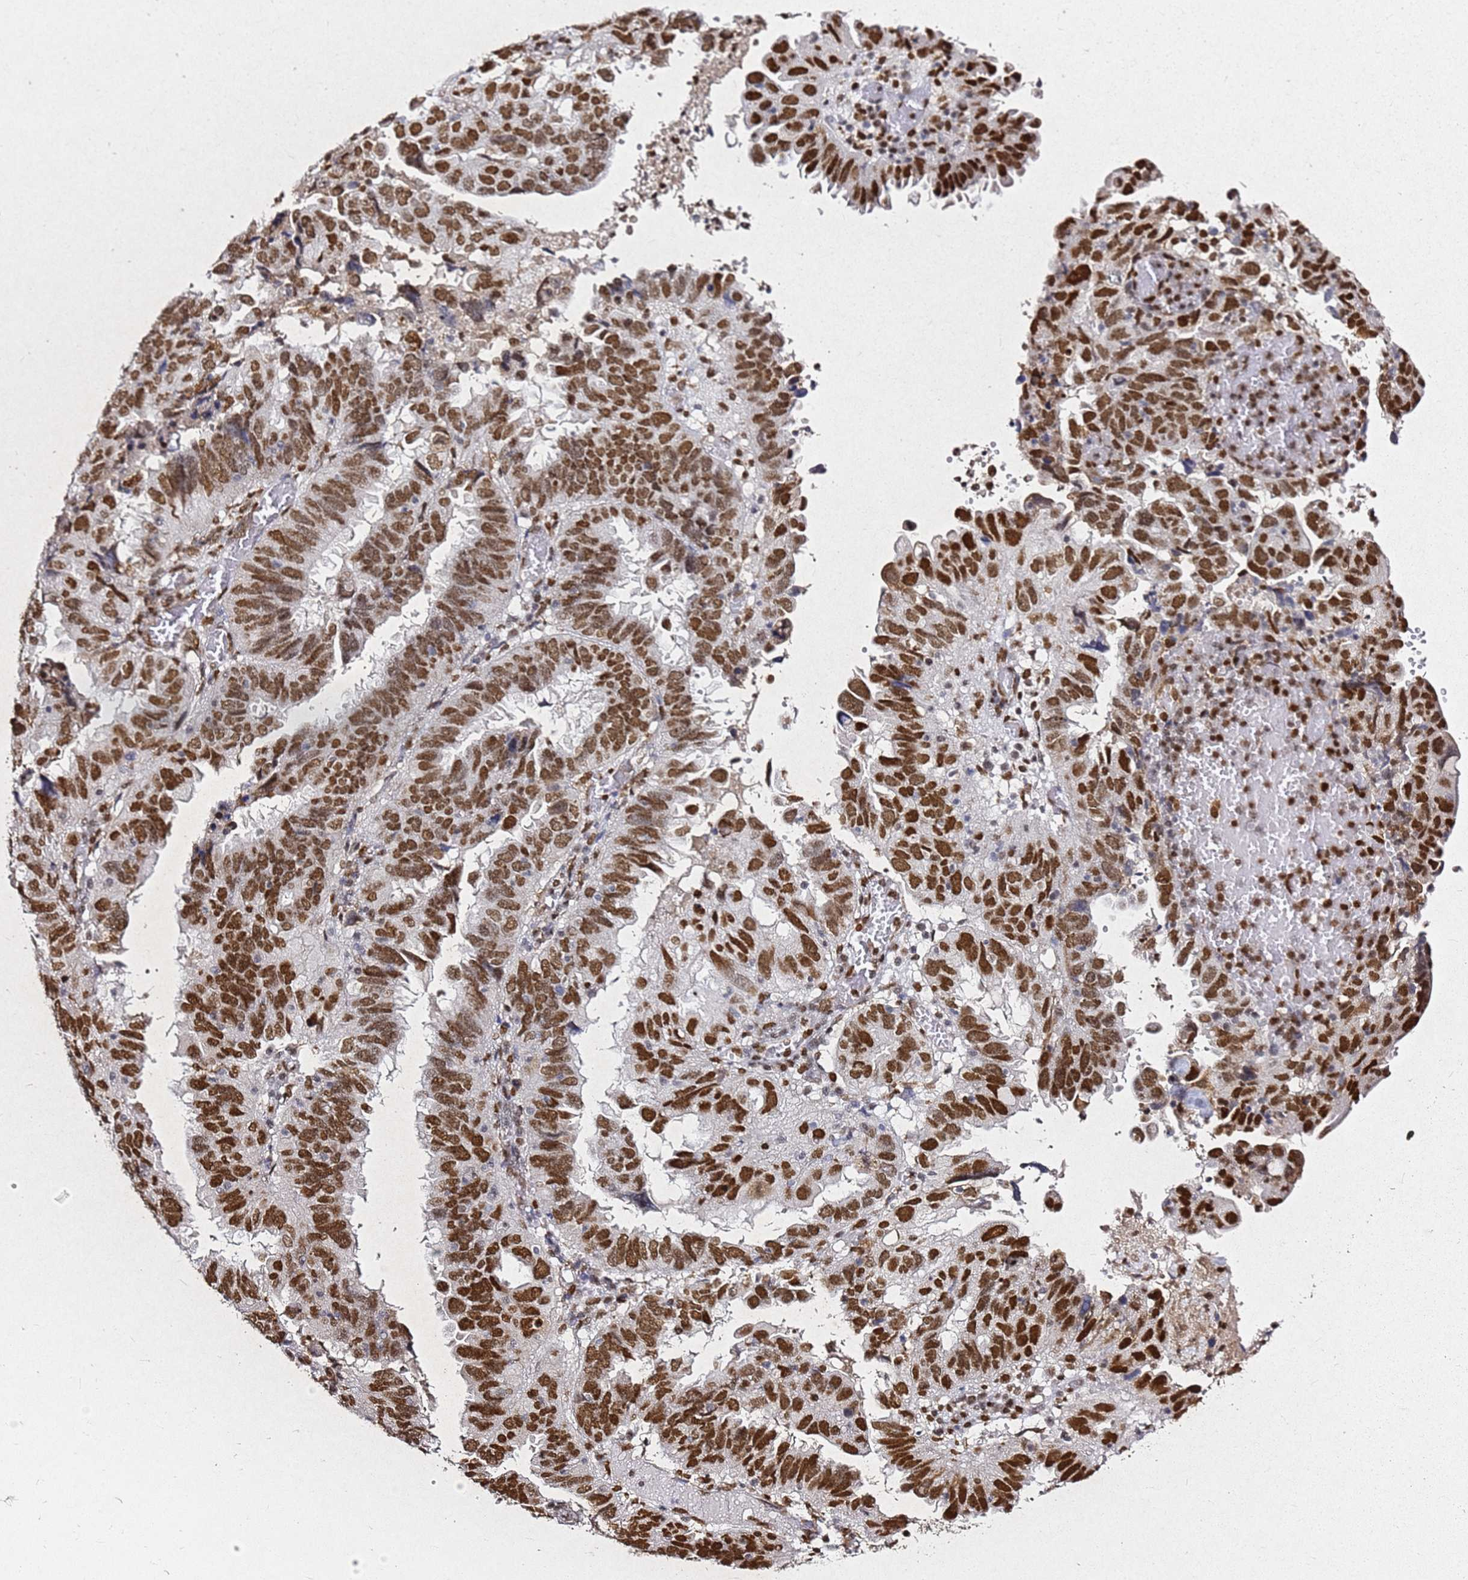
{"staining": {"intensity": "strong", "quantity": ">75%", "location": "nuclear"}, "tissue": "endometrial cancer", "cell_type": "Tumor cells", "image_type": "cancer", "snomed": [{"axis": "morphology", "description": "Adenocarcinoma, NOS"}, {"axis": "topography", "description": "Uterus"}], "caption": "The immunohistochemical stain shows strong nuclear staining in tumor cells of adenocarcinoma (endometrial) tissue.", "gene": "APEX1", "patient": {"sex": "female", "age": 77}}